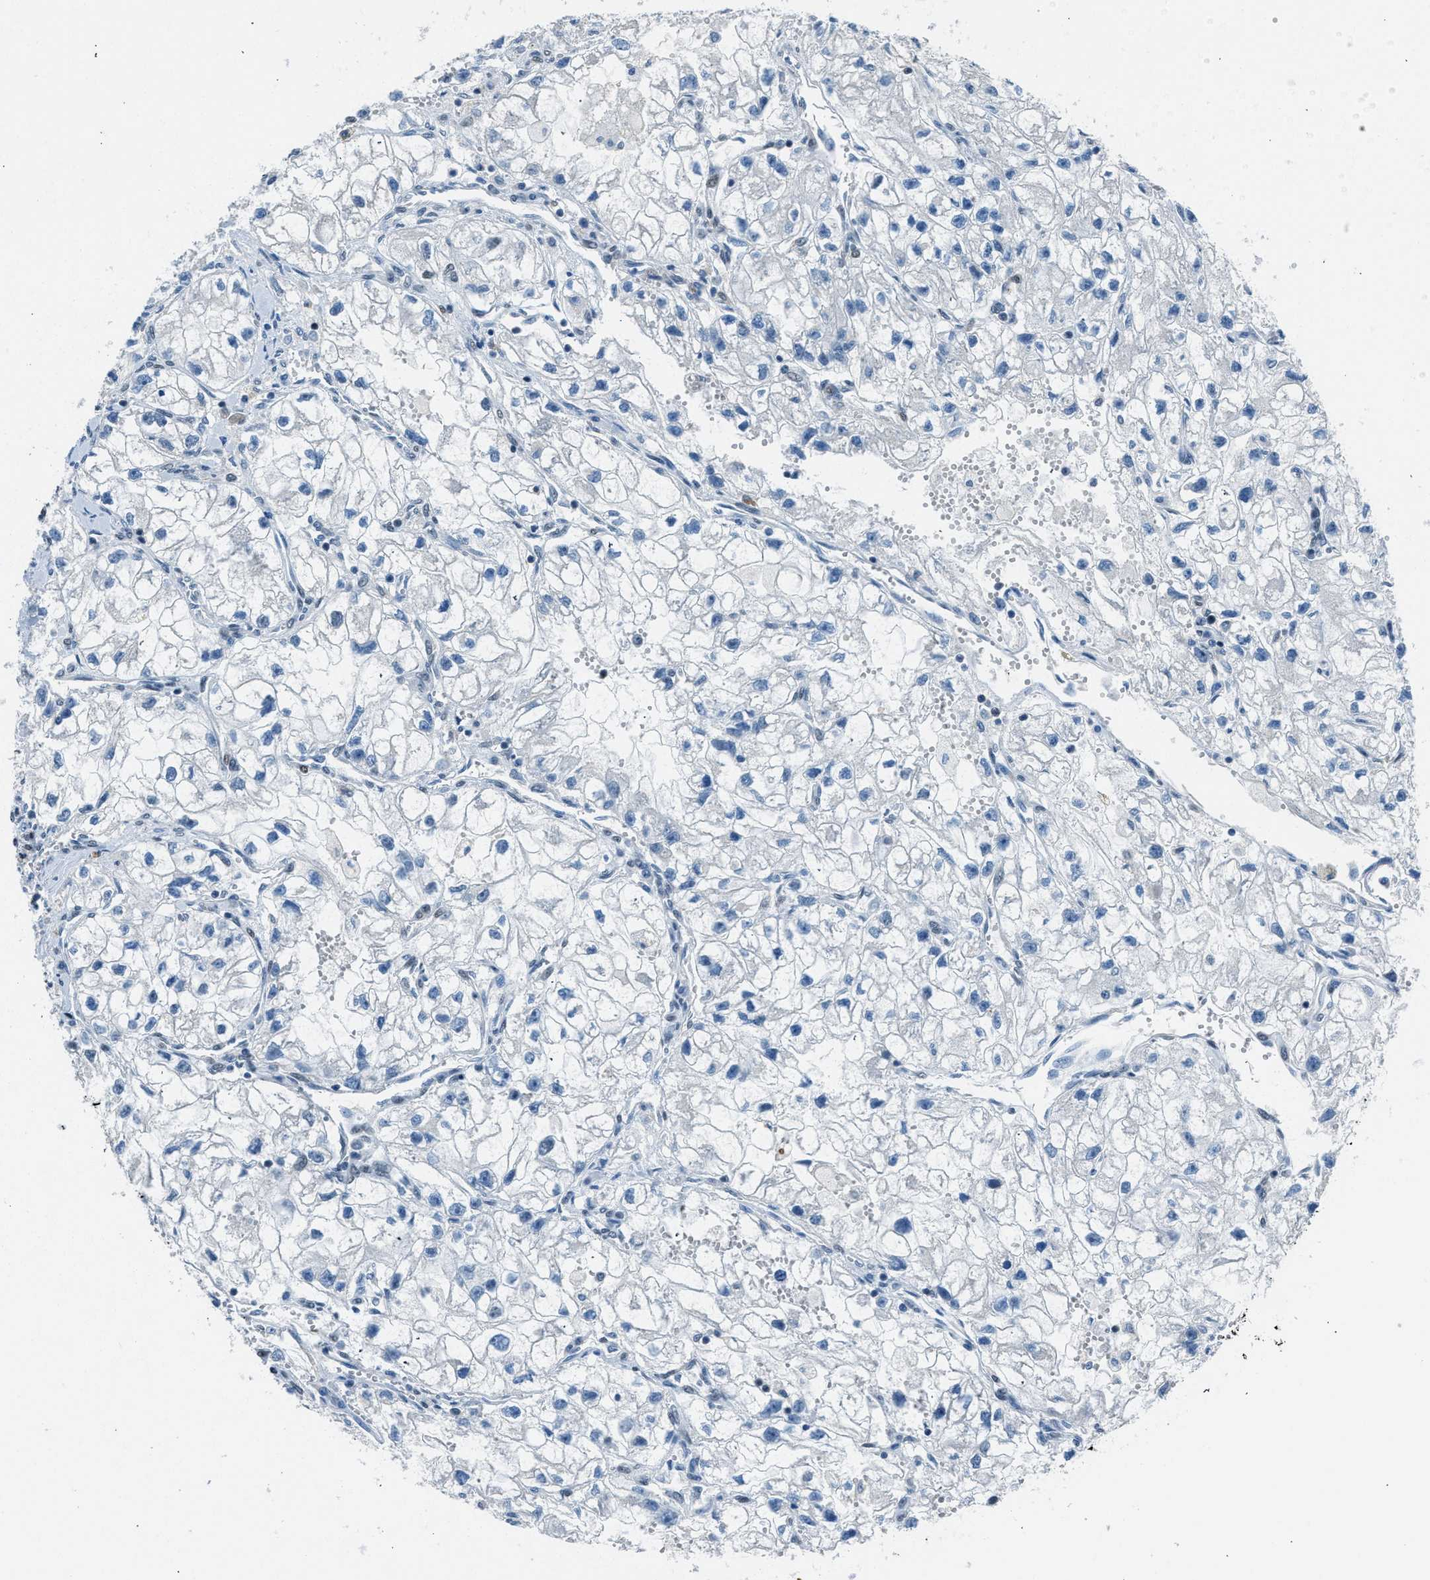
{"staining": {"intensity": "negative", "quantity": "none", "location": "none"}, "tissue": "renal cancer", "cell_type": "Tumor cells", "image_type": "cancer", "snomed": [{"axis": "morphology", "description": "Adenocarcinoma, NOS"}, {"axis": "topography", "description": "Kidney"}], "caption": "Tumor cells are negative for brown protein staining in renal cancer. (DAB (3,3'-diaminobenzidine) immunohistochemistry (IHC) visualized using brightfield microscopy, high magnification).", "gene": "LMLN", "patient": {"sex": "female", "age": 70}}